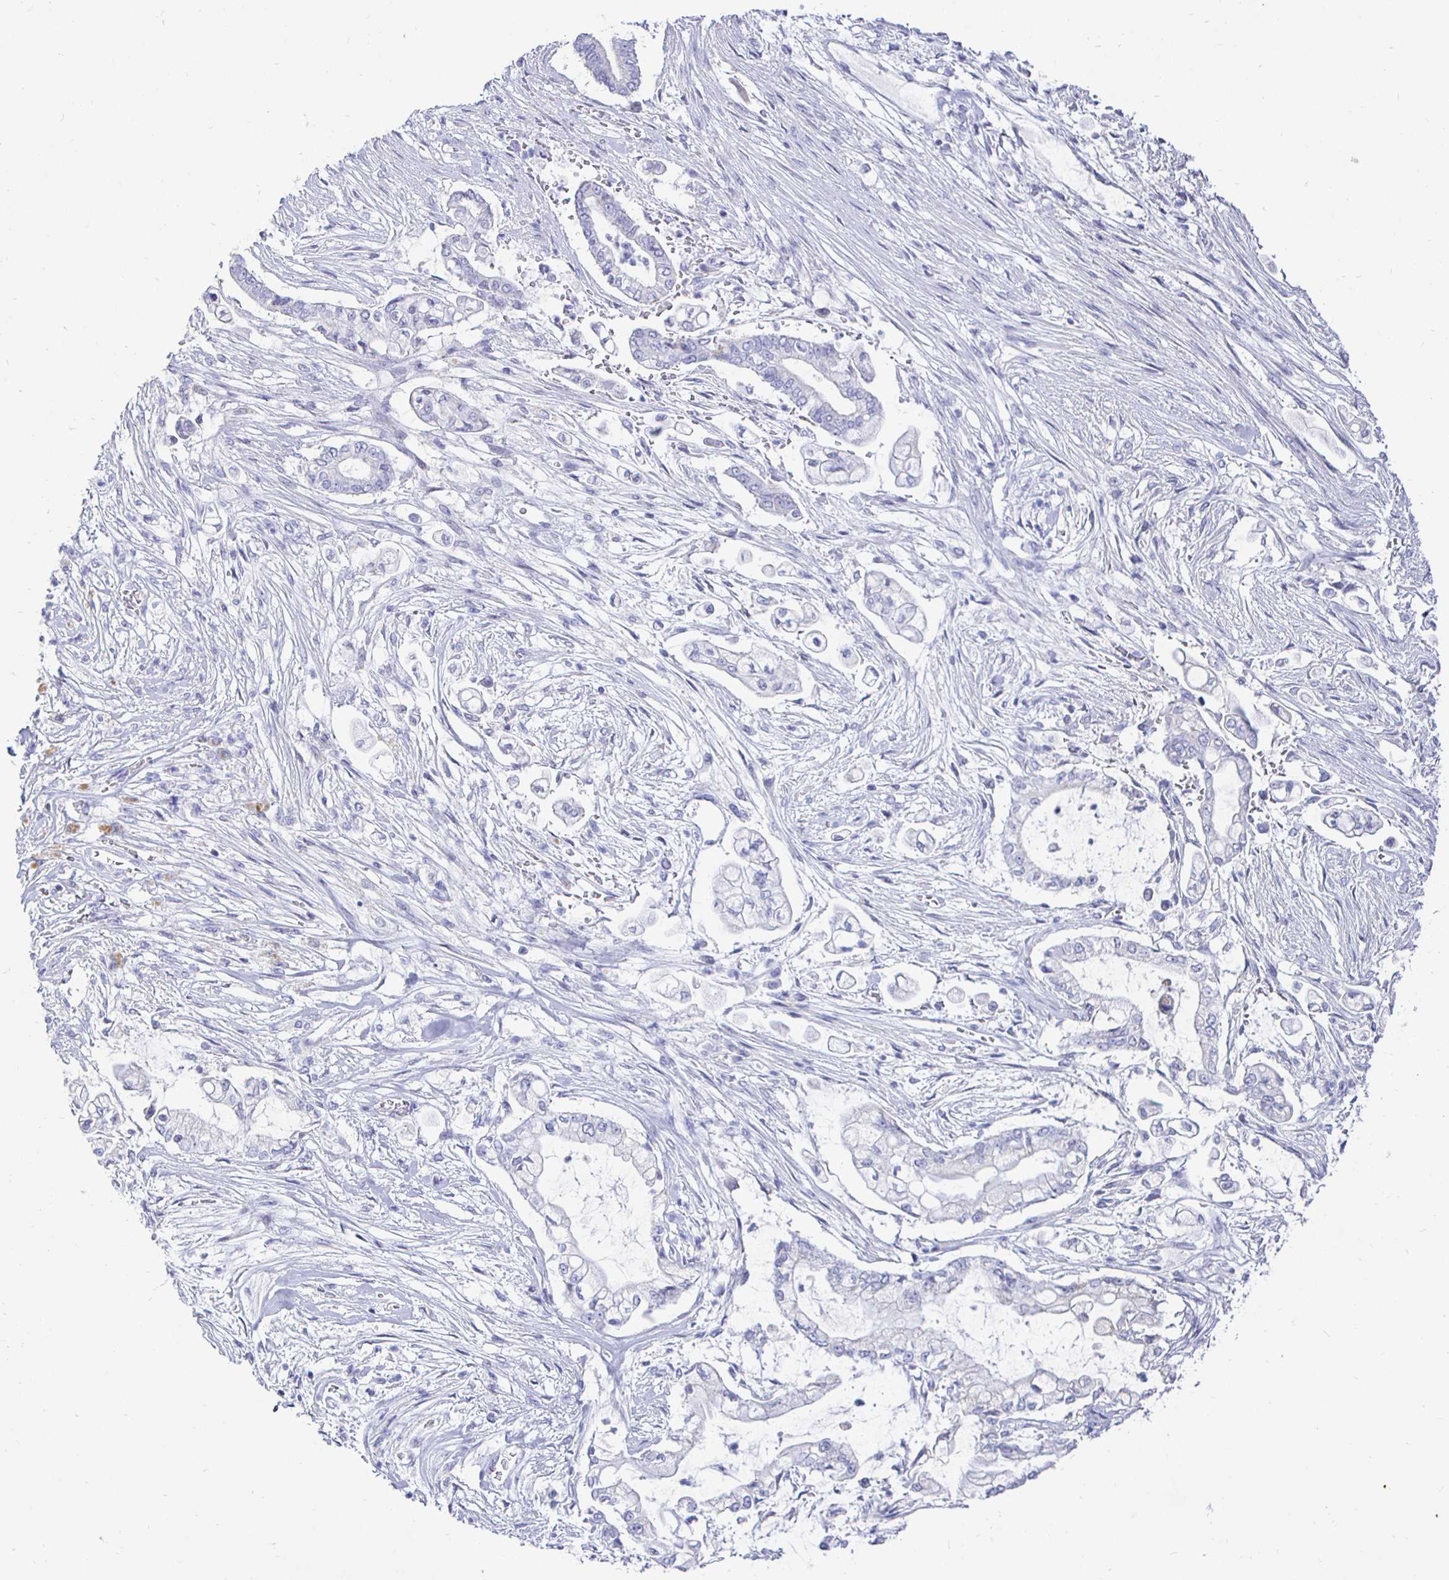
{"staining": {"intensity": "negative", "quantity": "none", "location": "none"}, "tissue": "pancreatic cancer", "cell_type": "Tumor cells", "image_type": "cancer", "snomed": [{"axis": "morphology", "description": "Adenocarcinoma, NOS"}, {"axis": "topography", "description": "Pancreas"}], "caption": "A photomicrograph of human adenocarcinoma (pancreatic) is negative for staining in tumor cells.", "gene": "CR2", "patient": {"sex": "female", "age": 69}}